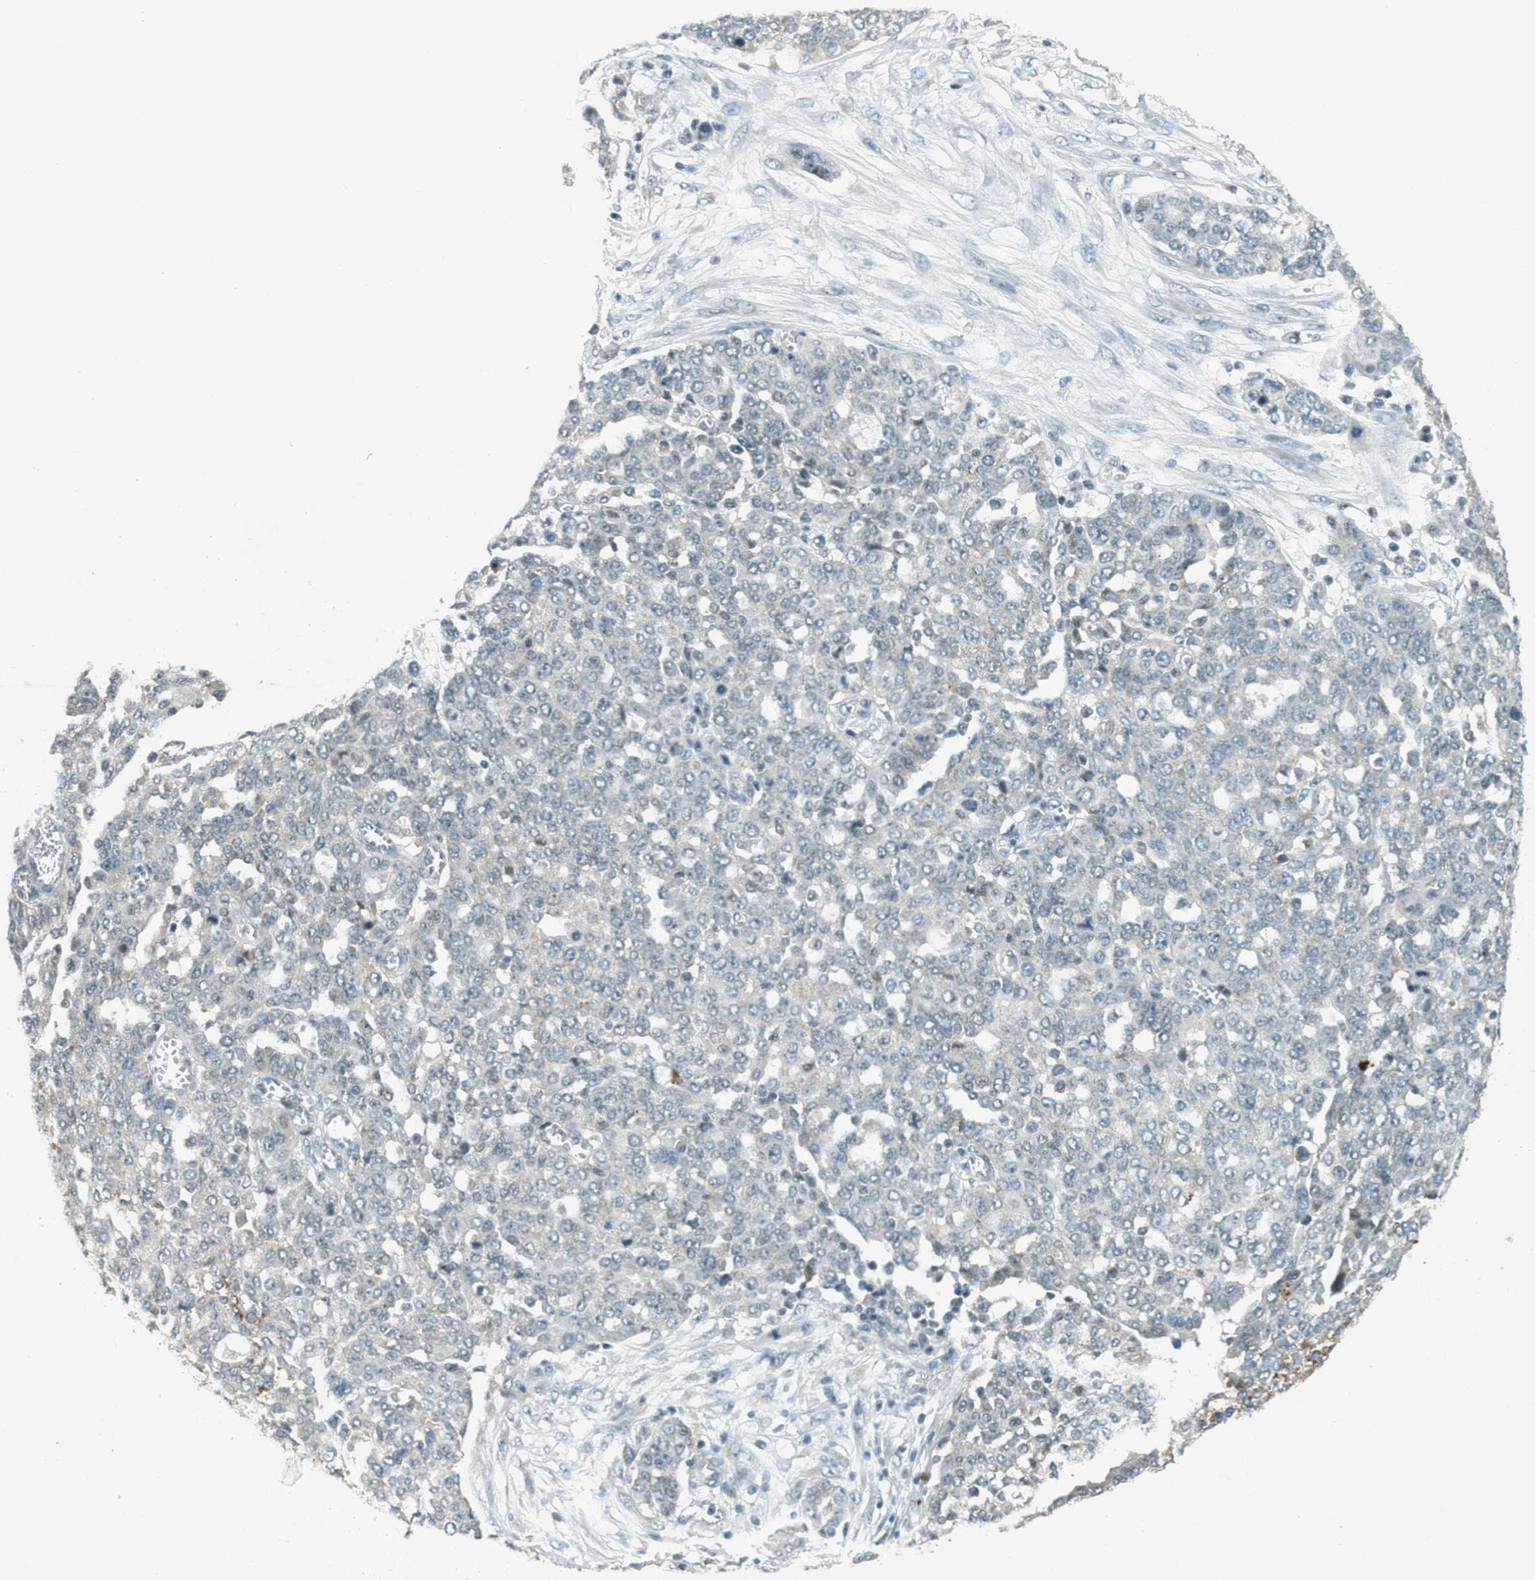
{"staining": {"intensity": "negative", "quantity": "none", "location": "none"}, "tissue": "ovarian cancer", "cell_type": "Tumor cells", "image_type": "cancer", "snomed": [{"axis": "morphology", "description": "Cystadenocarcinoma, serous, NOS"}, {"axis": "topography", "description": "Soft tissue"}, {"axis": "topography", "description": "Ovary"}], "caption": "Immunohistochemistry (IHC) of ovarian cancer (serous cystadenocarcinoma) exhibits no staining in tumor cells.", "gene": "TCF20", "patient": {"sex": "female", "age": 57}}